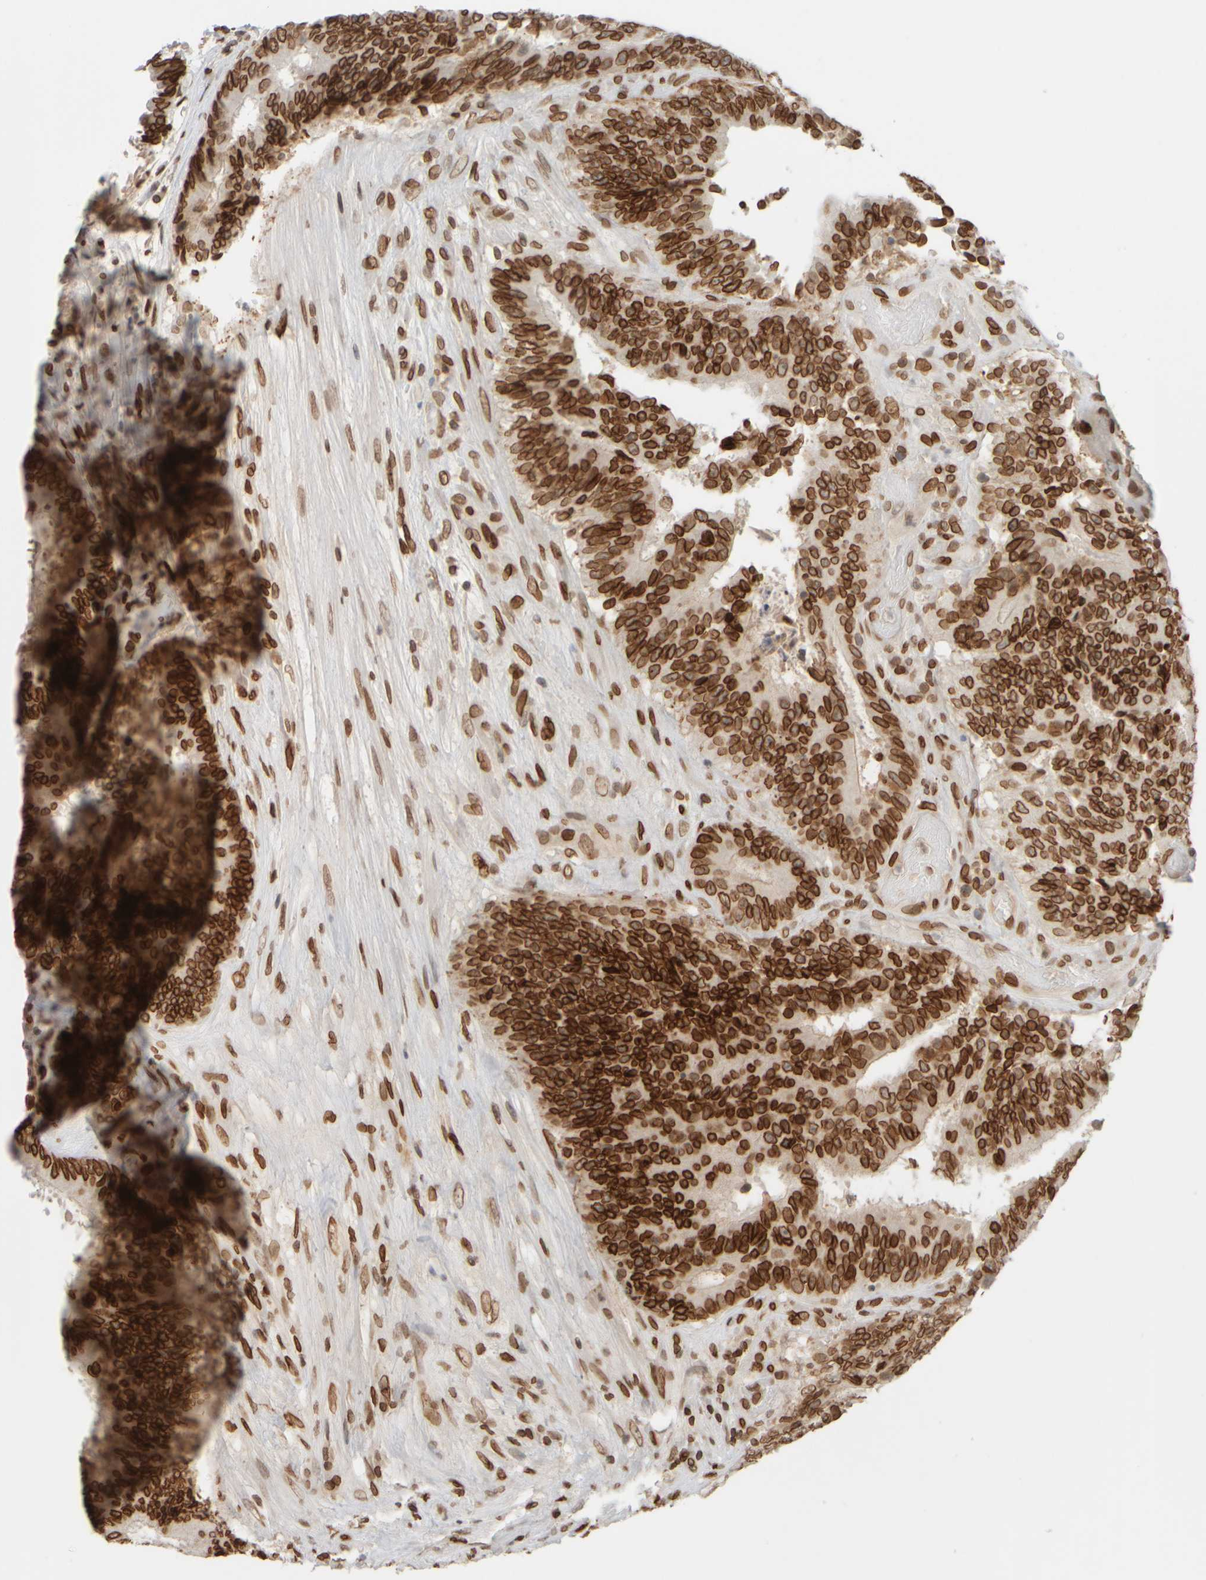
{"staining": {"intensity": "strong", "quantity": ">75%", "location": "cytoplasmic/membranous,nuclear"}, "tissue": "colorectal cancer", "cell_type": "Tumor cells", "image_type": "cancer", "snomed": [{"axis": "morphology", "description": "Adenocarcinoma, NOS"}, {"axis": "topography", "description": "Rectum"}], "caption": "A brown stain shows strong cytoplasmic/membranous and nuclear positivity of a protein in colorectal adenocarcinoma tumor cells.", "gene": "ZC3HC1", "patient": {"sex": "male", "age": 72}}